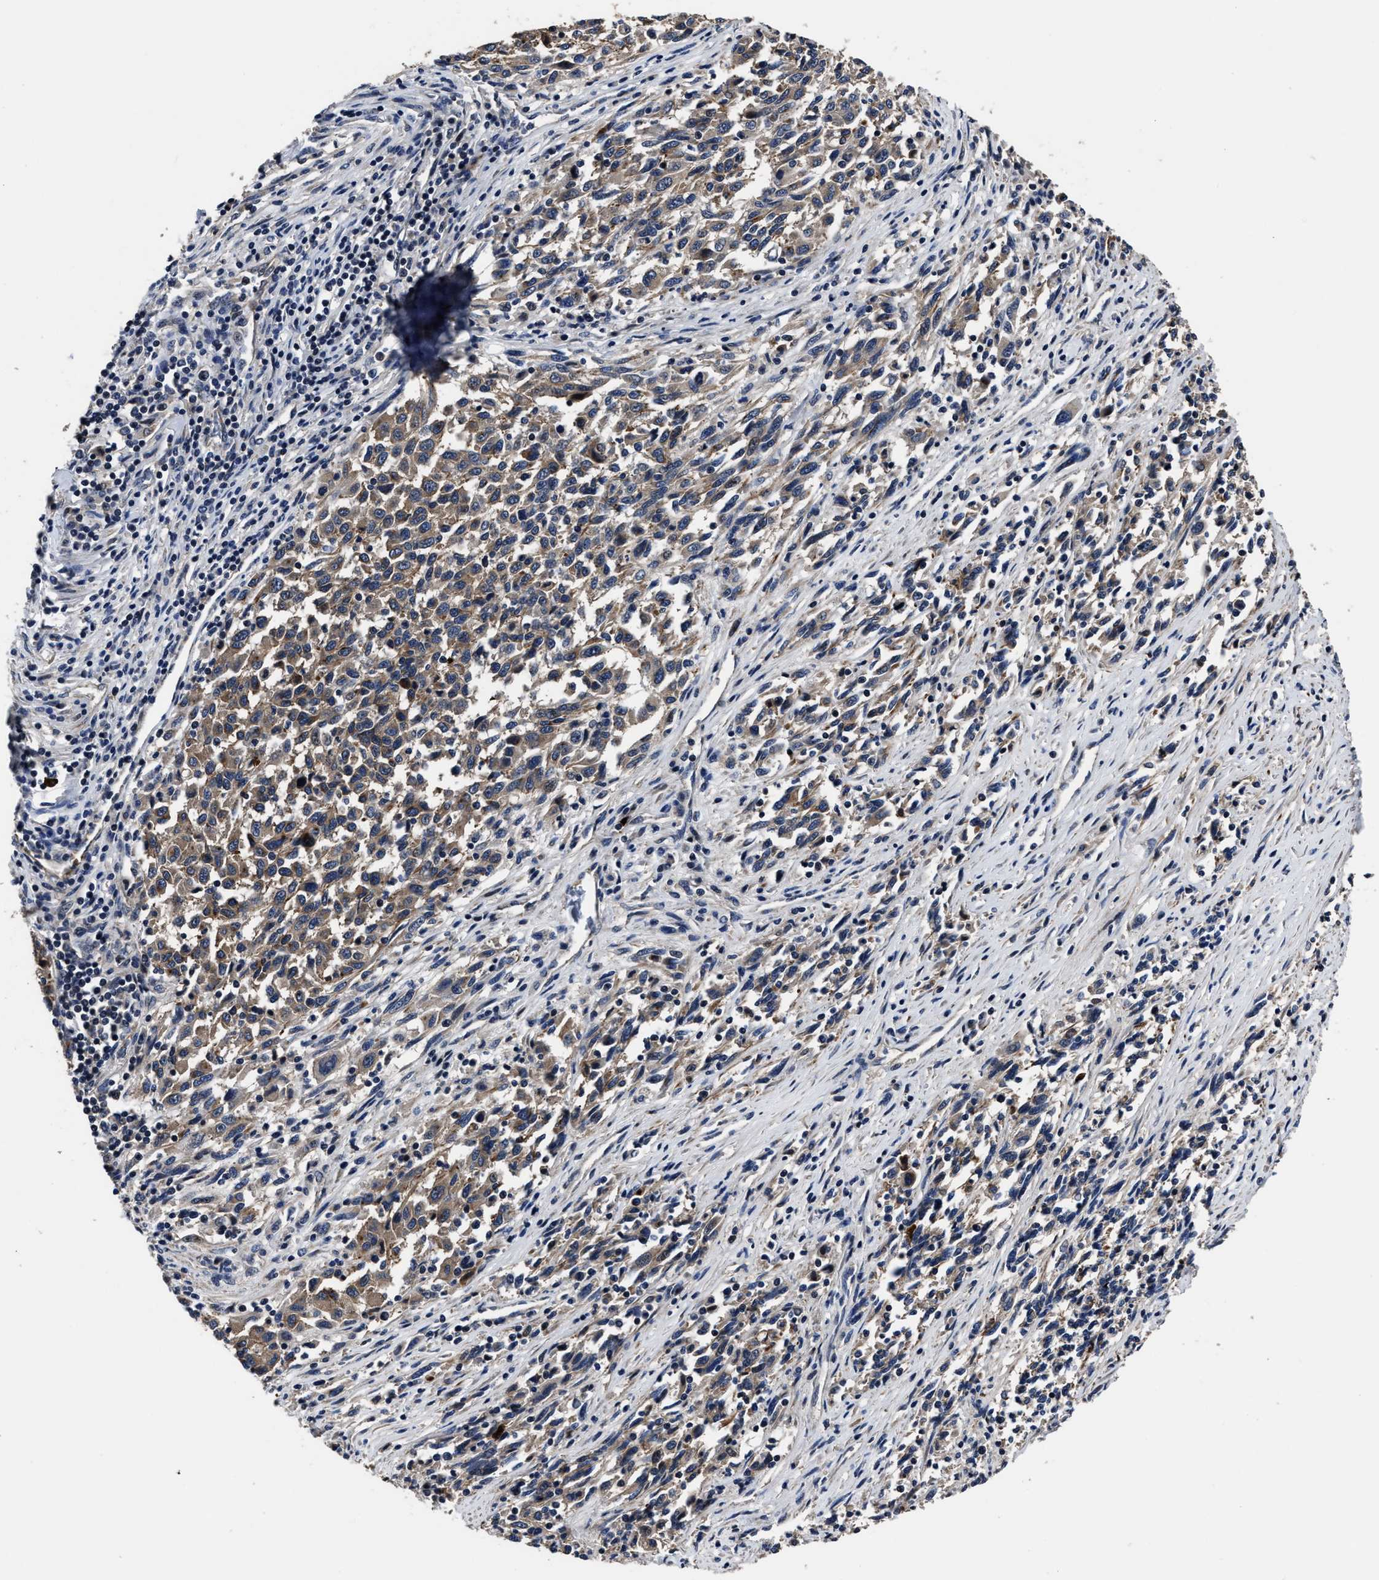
{"staining": {"intensity": "moderate", "quantity": ">75%", "location": "cytoplasmic/membranous"}, "tissue": "melanoma", "cell_type": "Tumor cells", "image_type": "cancer", "snomed": [{"axis": "morphology", "description": "Malignant melanoma, Metastatic site"}, {"axis": "topography", "description": "Lymph node"}], "caption": "Protein staining exhibits moderate cytoplasmic/membranous staining in approximately >75% of tumor cells in melanoma.", "gene": "RSBN1L", "patient": {"sex": "male", "age": 61}}